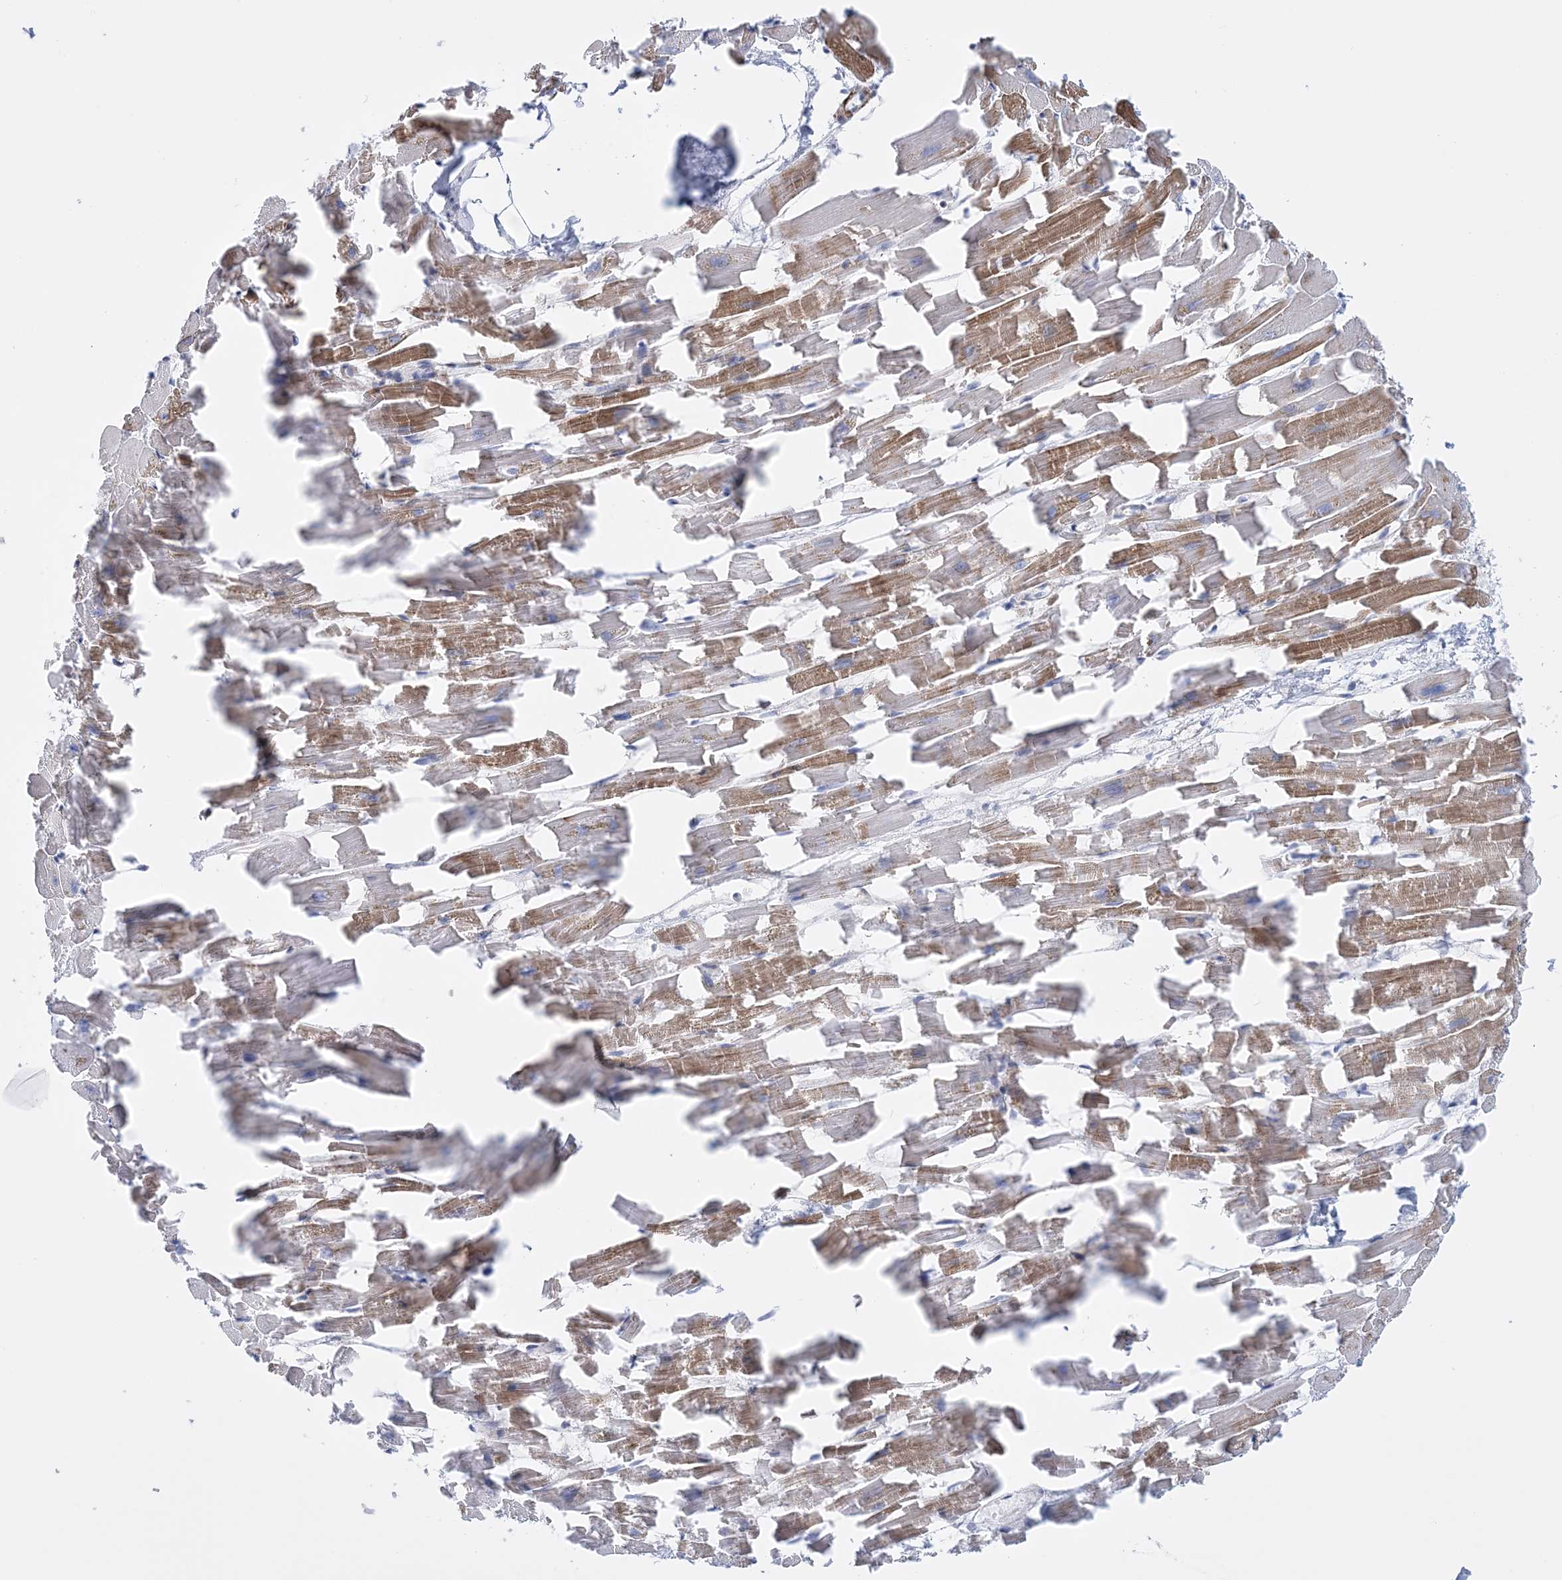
{"staining": {"intensity": "moderate", "quantity": ">75%", "location": "cytoplasmic/membranous"}, "tissue": "heart muscle", "cell_type": "Cardiomyocytes", "image_type": "normal", "snomed": [{"axis": "morphology", "description": "Normal tissue, NOS"}, {"axis": "topography", "description": "Heart"}], "caption": "Protein expression analysis of benign heart muscle reveals moderate cytoplasmic/membranous staining in about >75% of cardiomyocytes. Nuclei are stained in blue.", "gene": "C11orf21", "patient": {"sex": "female", "age": 64}}